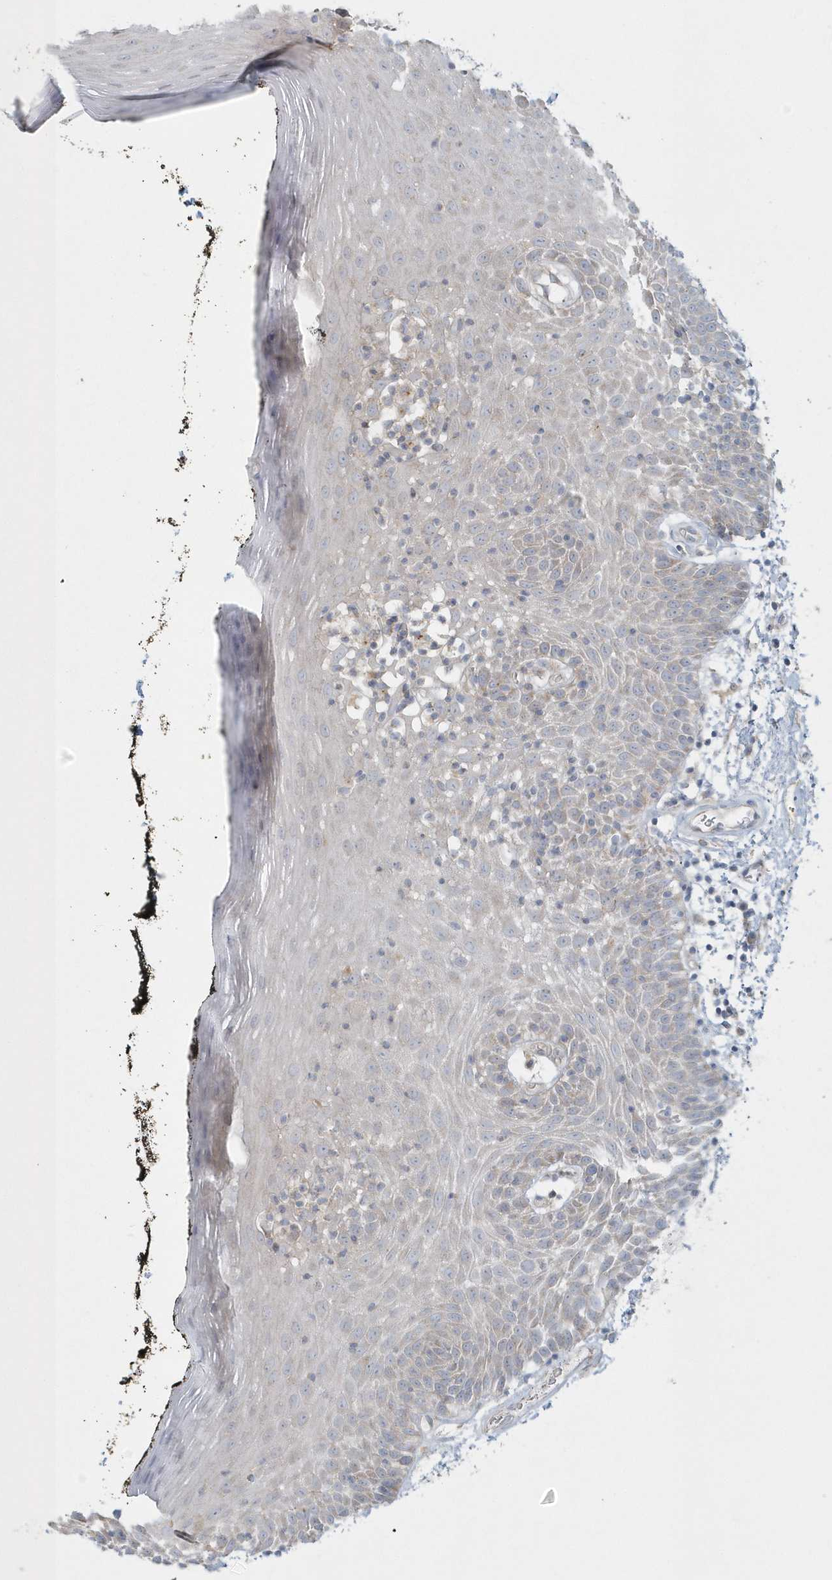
{"staining": {"intensity": "negative", "quantity": "none", "location": "none"}, "tissue": "oral mucosa", "cell_type": "Squamous epithelial cells", "image_type": "normal", "snomed": [{"axis": "morphology", "description": "Normal tissue, NOS"}, {"axis": "topography", "description": "Oral tissue"}], "caption": "Immunohistochemical staining of normal human oral mucosa shows no significant staining in squamous epithelial cells. Brightfield microscopy of immunohistochemistry stained with DAB (3,3'-diaminobenzidine) (brown) and hematoxylin (blue), captured at high magnification.", "gene": "BLTP3A", "patient": {"sex": "male", "age": 74}}